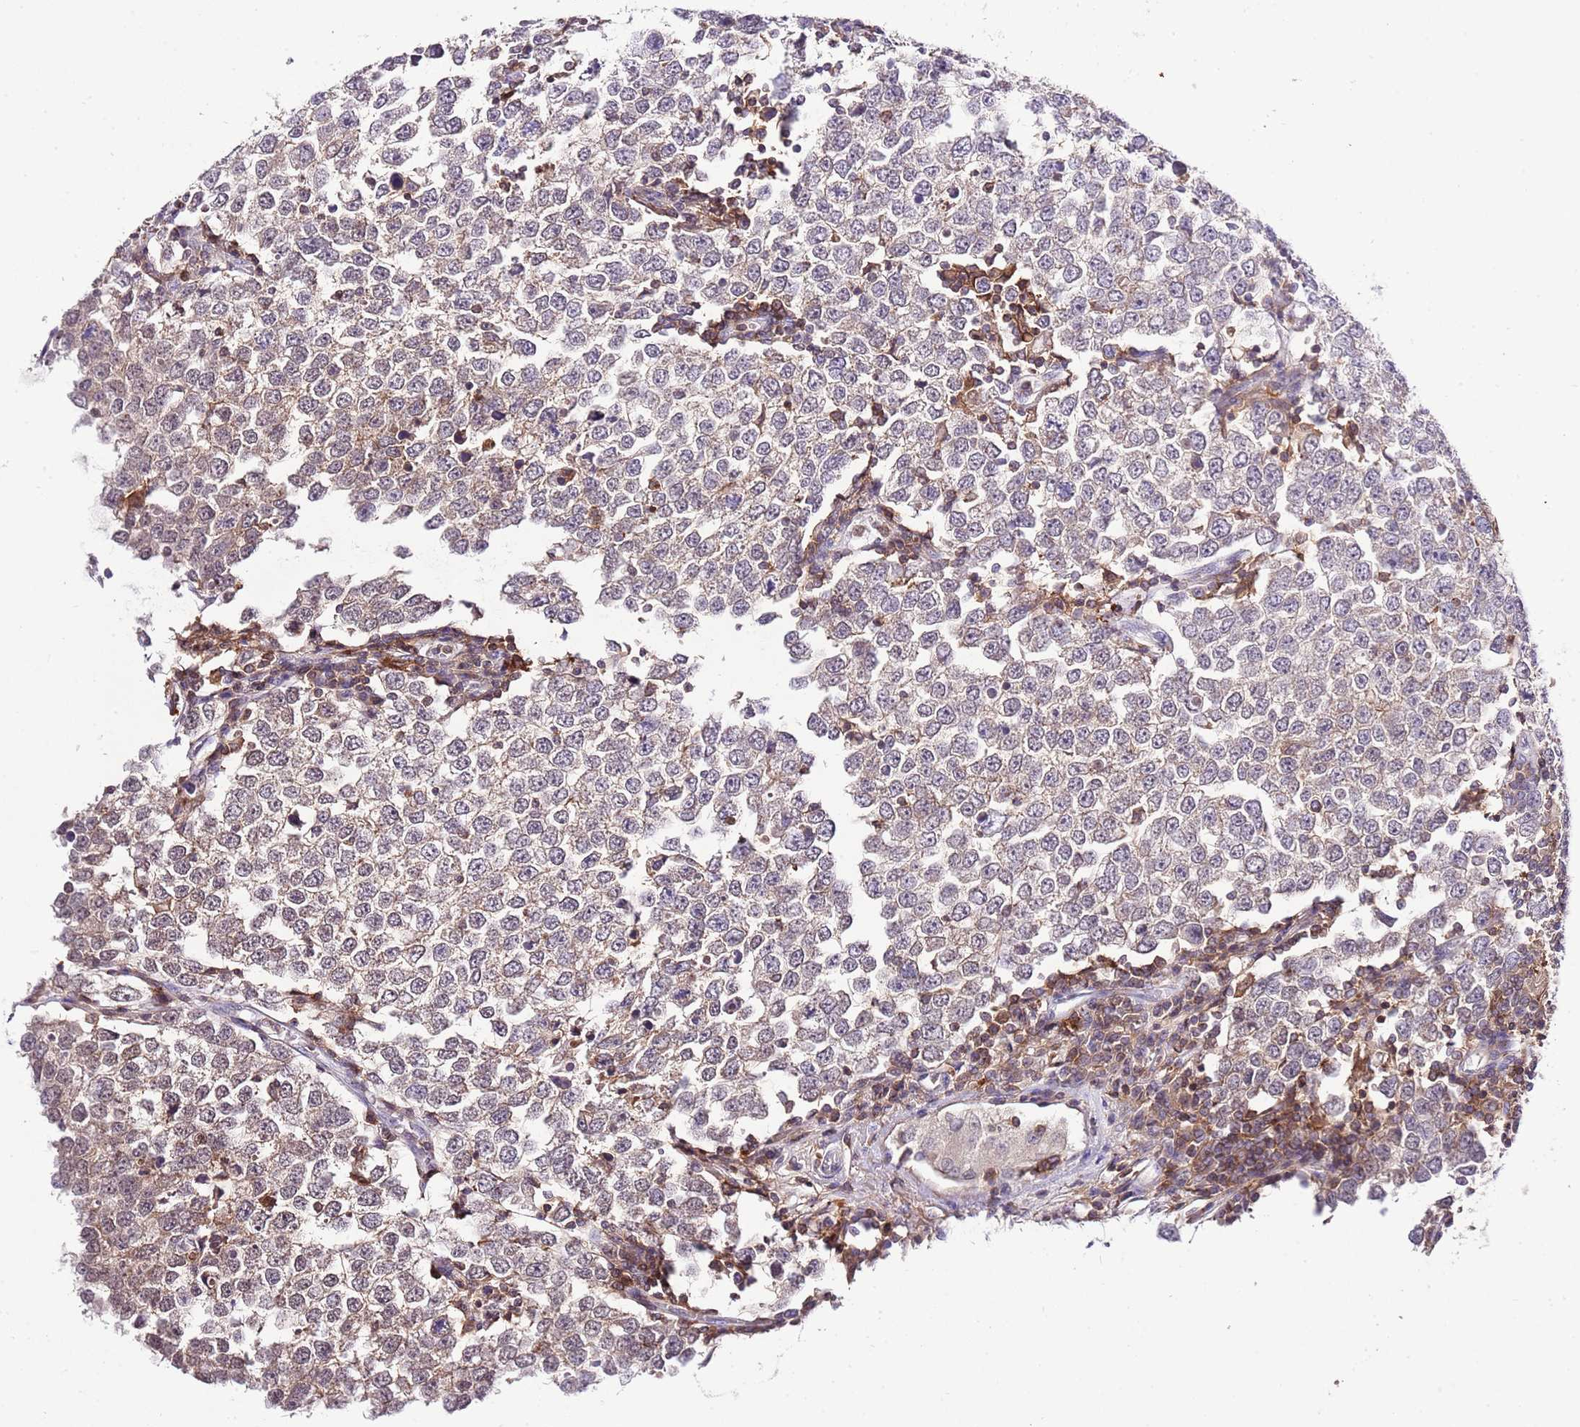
{"staining": {"intensity": "negative", "quantity": "none", "location": "none"}, "tissue": "testis cancer", "cell_type": "Tumor cells", "image_type": "cancer", "snomed": [{"axis": "morphology", "description": "Seminoma, NOS"}, {"axis": "morphology", "description": "Carcinoma, Embryonal, NOS"}, {"axis": "topography", "description": "Testis"}], "caption": "High power microscopy photomicrograph of an IHC micrograph of embryonal carcinoma (testis), revealing no significant expression in tumor cells.", "gene": "EFHD1", "patient": {"sex": "male", "age": 28}}